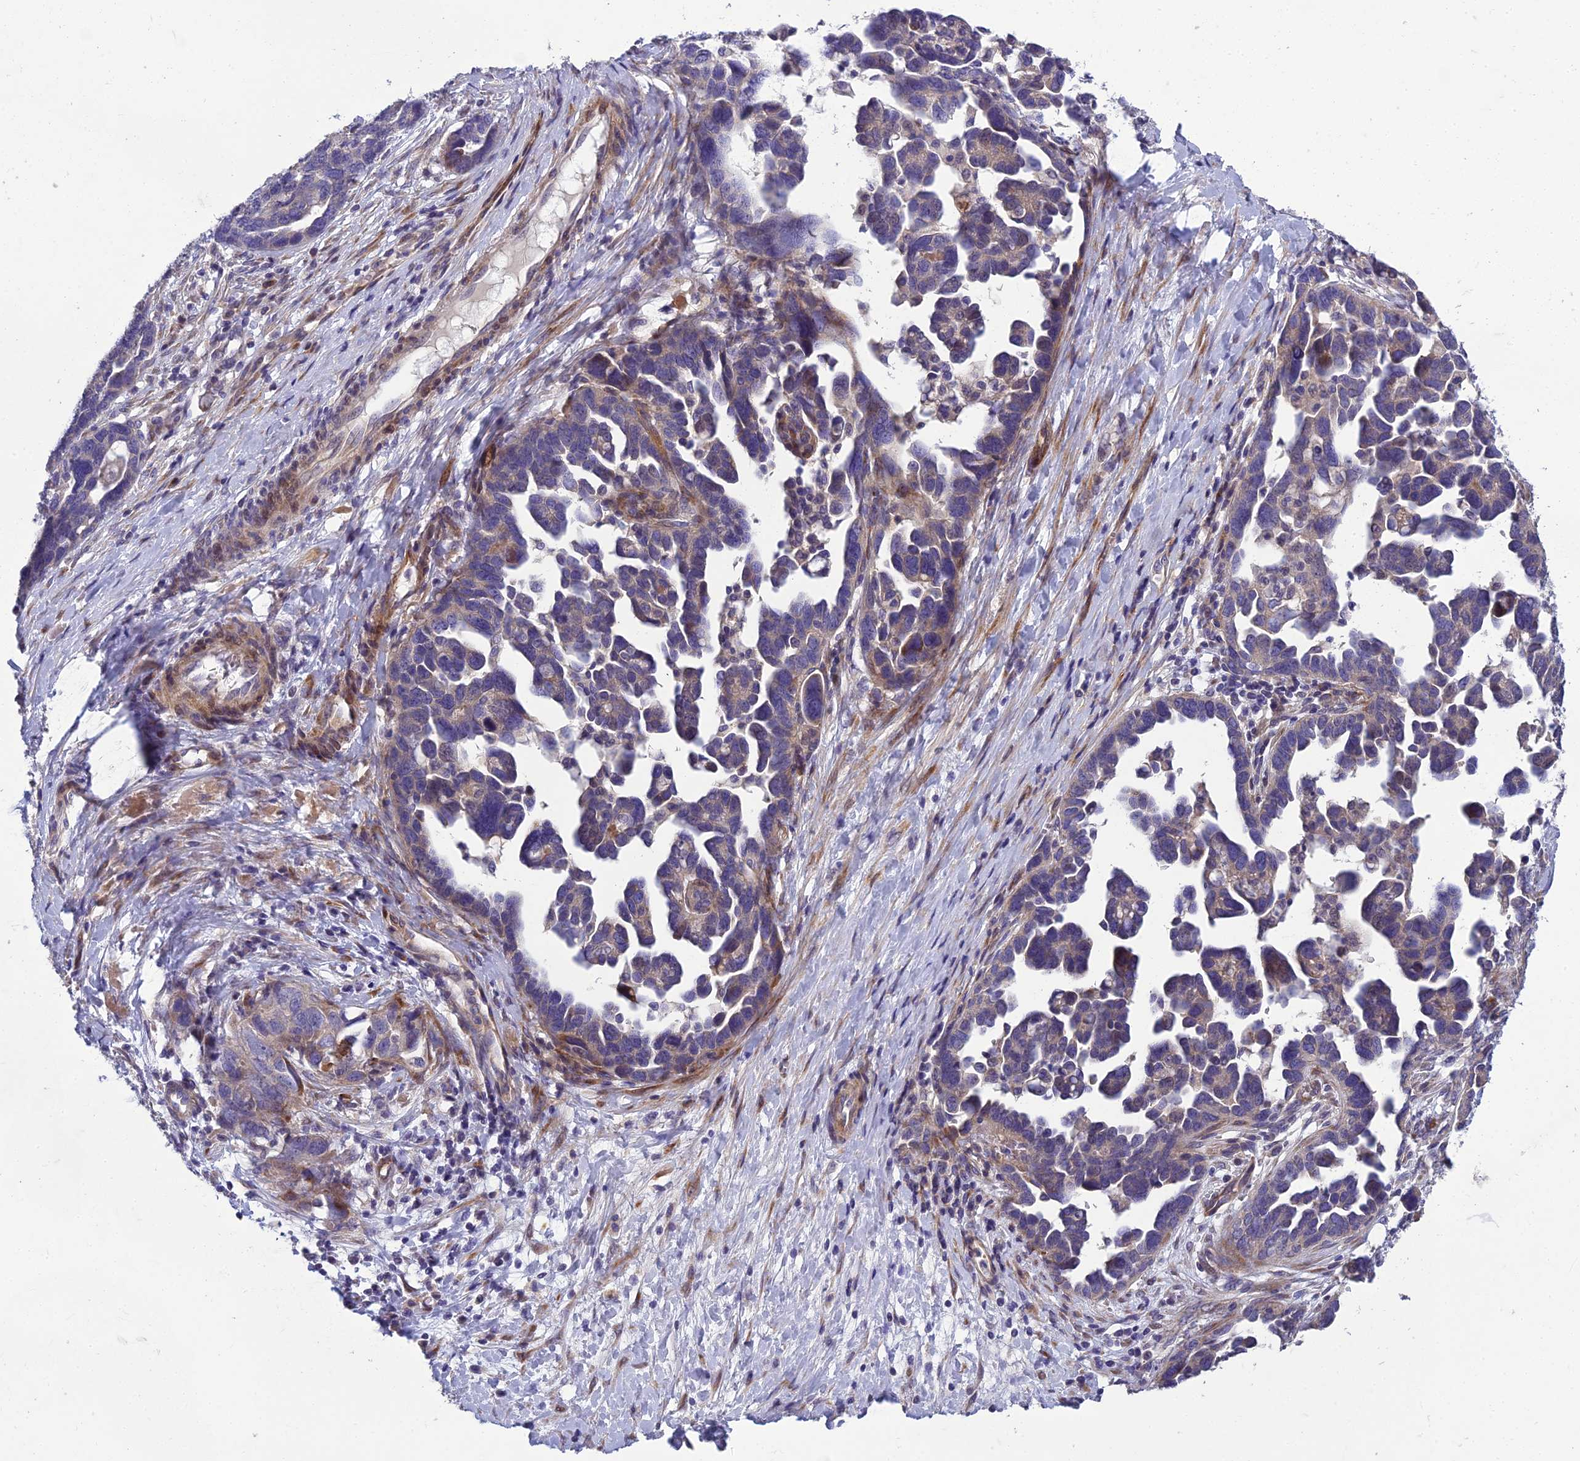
{"staining": {"intensity": "negative", "quantity": "none", "location": "none"}, "tissue": "ovarian cancer", "cell_type": "Tumor cells", "image_type": "cancer", "snomed": [{"axis": "morphology", "description": "Cystadenocarcinoma, serous, NOS"}, {"axis": "topography", "description": "Ovary"}], "caption": "An immunohistochemistry (IHC) micrograph of ovarian cancer (serous cystadenocarcinoma) is shown. There is no staining in tumor cells of ovarian cancer (serous cystadenocarcinoma). The staining was performed using DAB (3,3'-diaminobenzidine) to visualize the protein expression in brown, while the nuclei were stained in blue with hematoxylin (Magnification: 20x).", "gene": "ADIPOR2", "patient": {"sex": "female", "age": 54}}